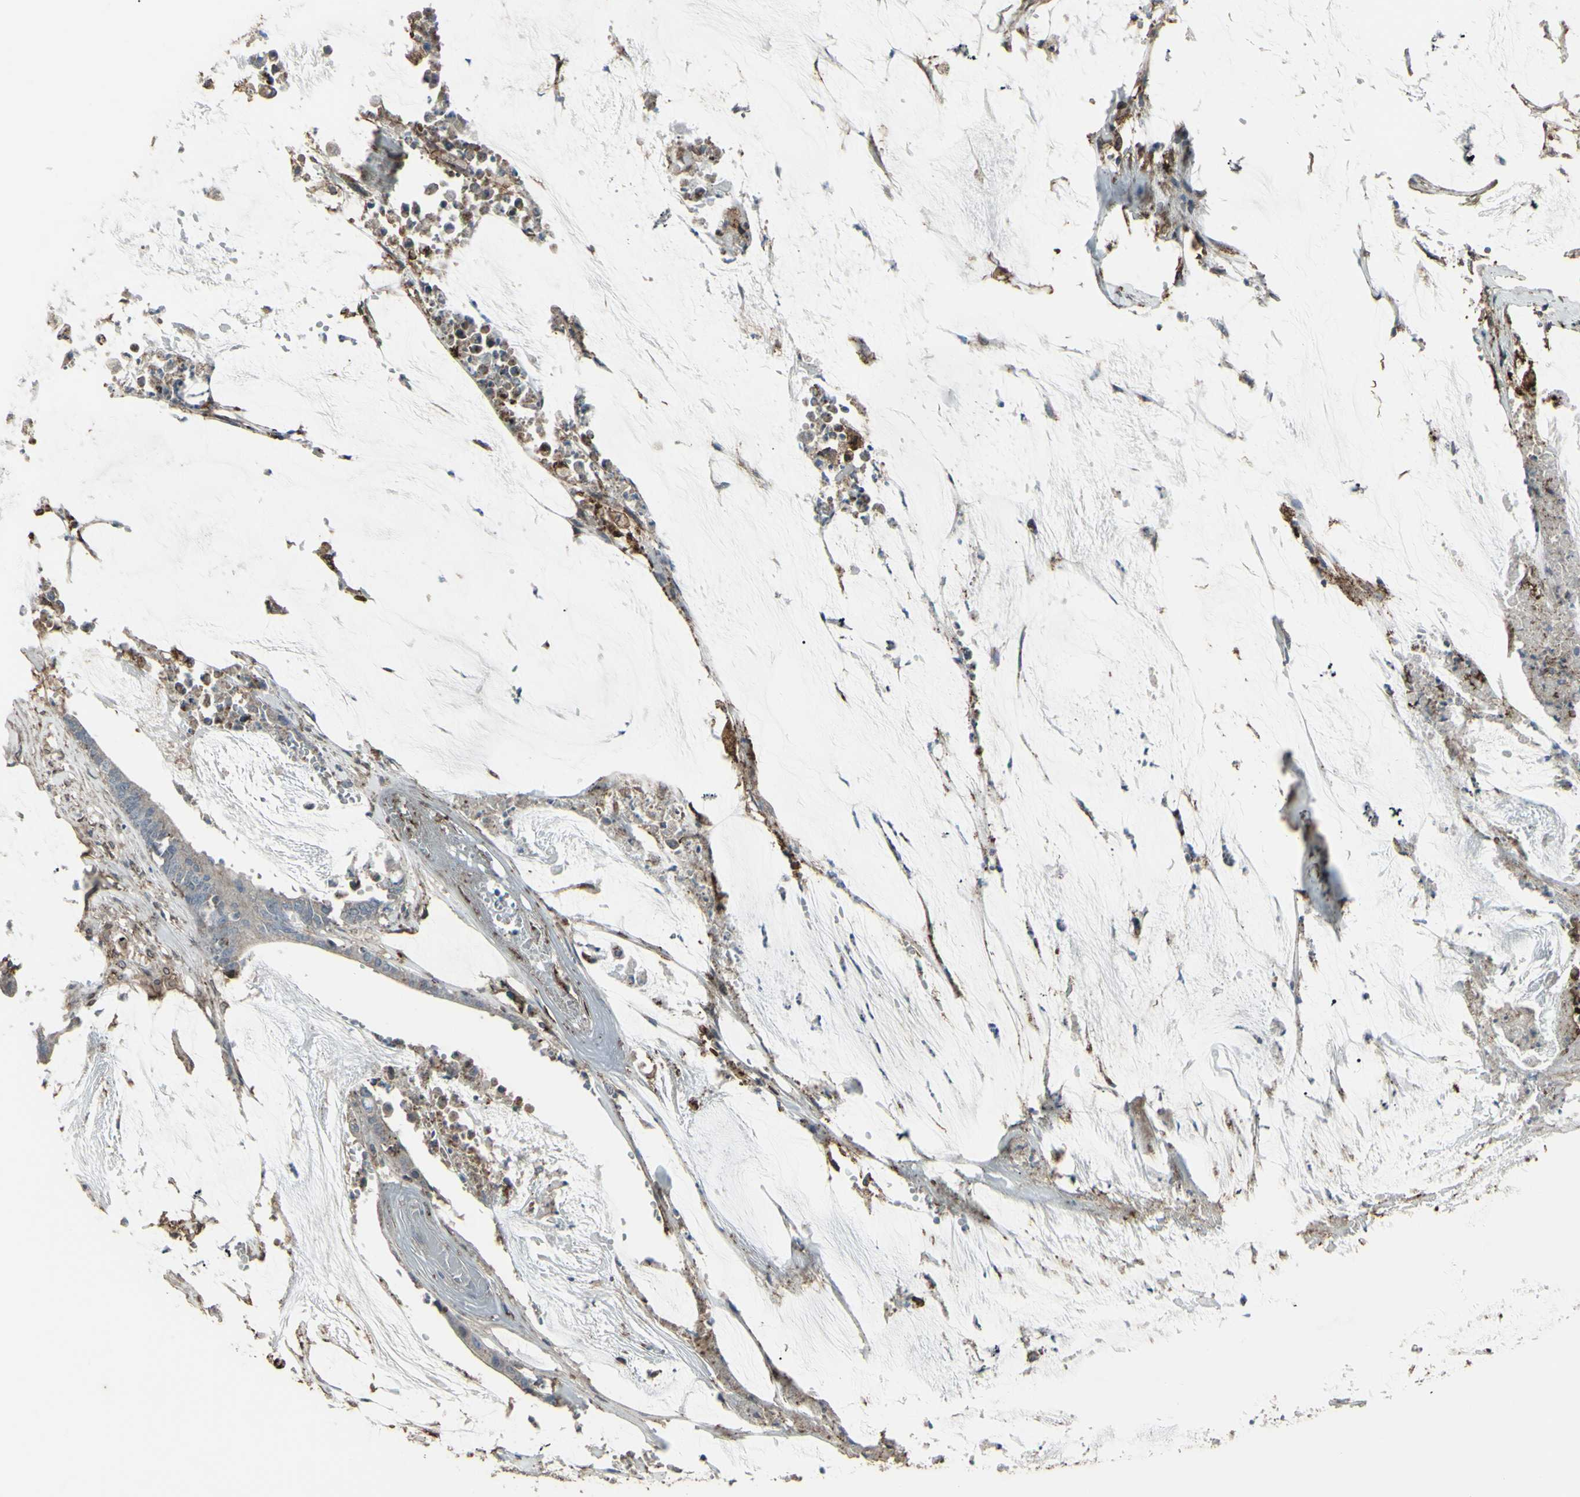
{"staining": {"intensity": "weak", "quantity": "25%-75%", "location": "cytoplasmic/membranous"}, "tissue": "colorectal cancer", "cell_type": "Tumor cells", "image_type": "cancer", "snomed": [{"axis": "morphology", "description": "Adenocarcinoma, NOS"}, {"axis": "topography", "description": "Rectum"}], "caption": "Immunohistochemical staining of human colorectal cancer demonstrates low levels of weak cytoplasmic/membranous staining in about 25%-75% of tumor cells.", "gene": "SMO", "patient": {"sex": "female", "age": 66}}